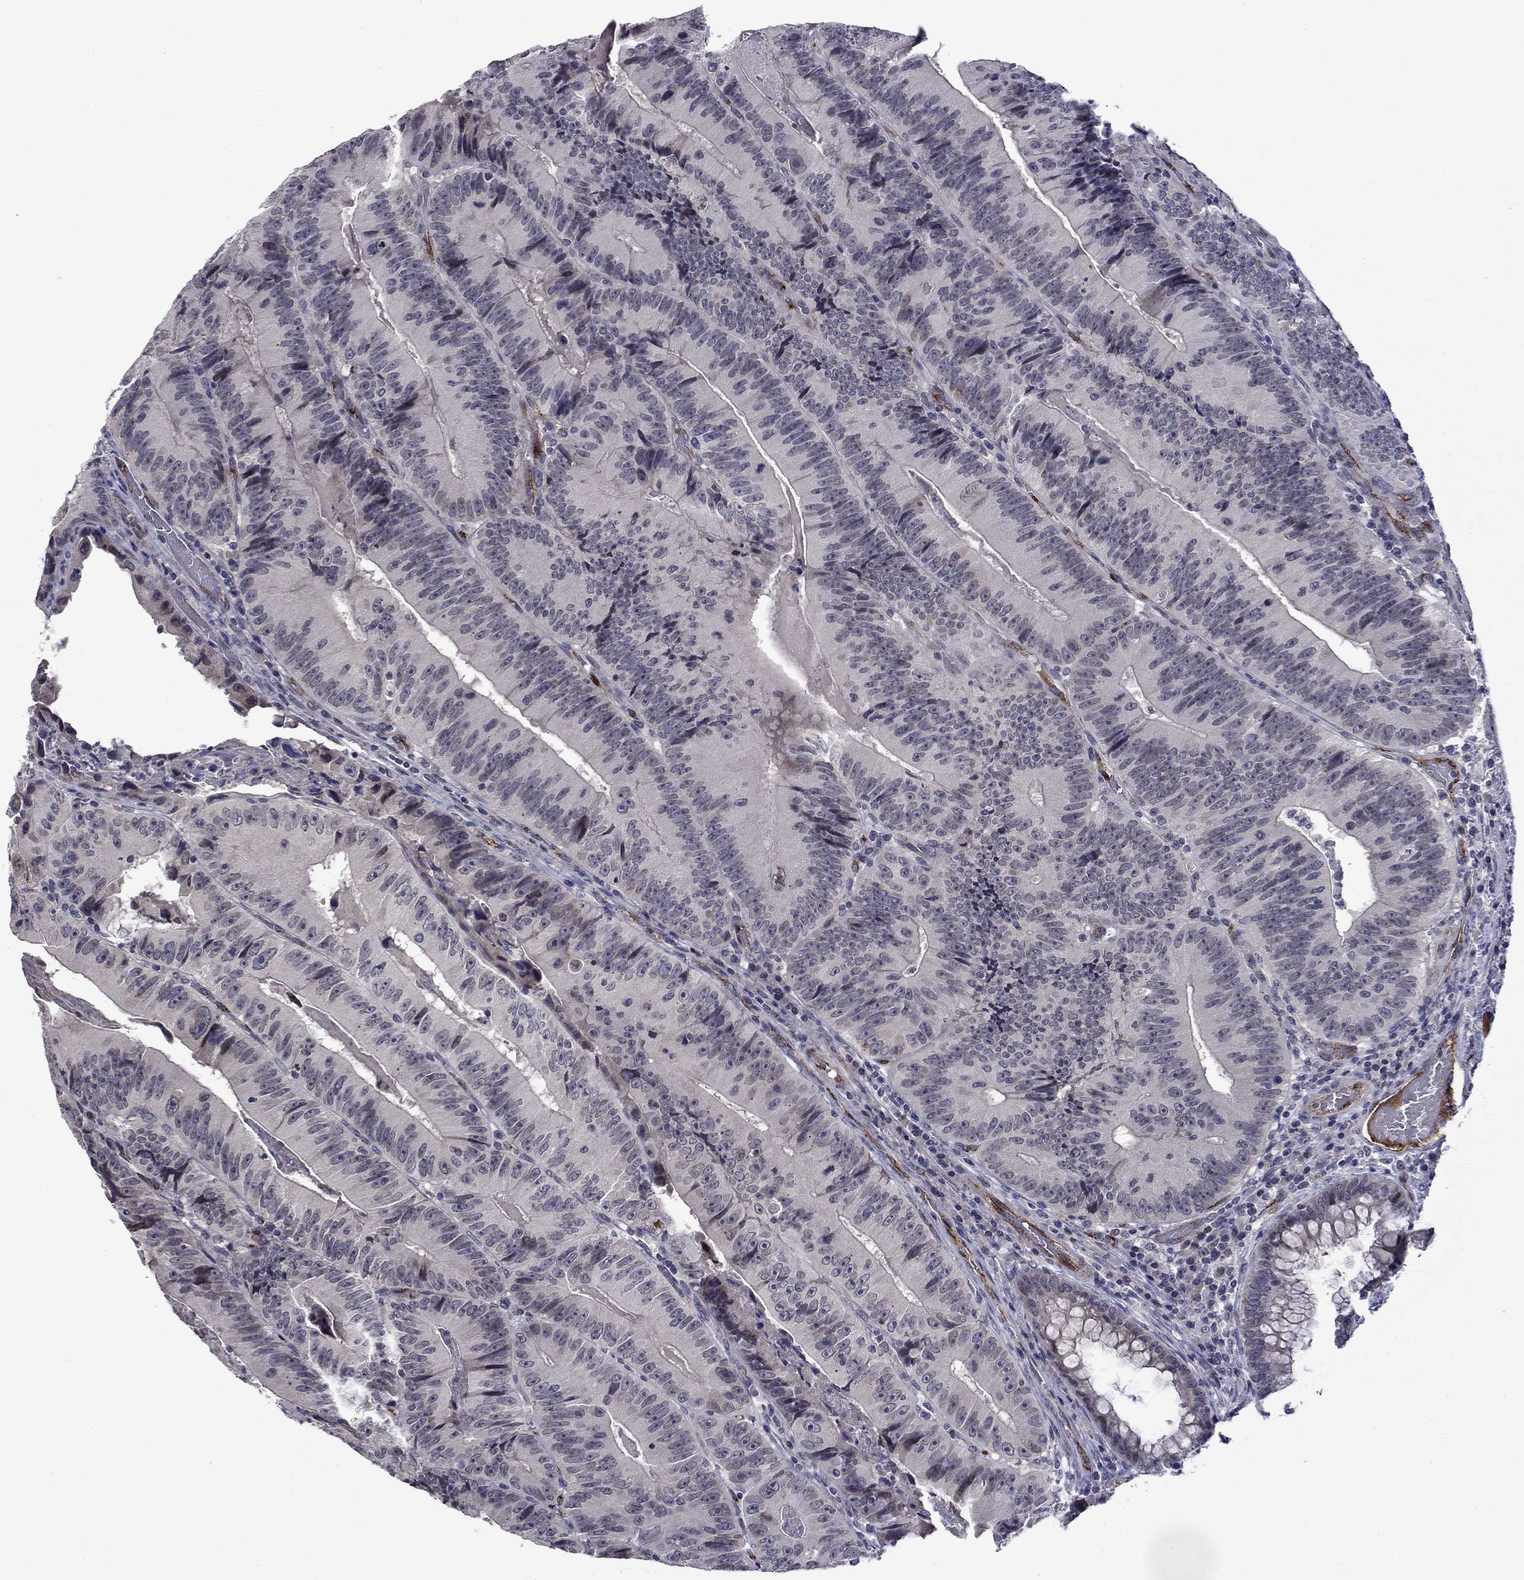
{"staining": {"intensity": "negative", "quantity": "none", "location": "none"}, "tissue": "colorectal cancer", "cell_type": "Tumor cells", "image_type": "cancer", "snomed": [{"axis": "morphology", "description": "Adenocarcinoma, NOS"}, {"axis": "topography", "description": "Colon"}], "caption": "High magnification brightfield microscopy of adenocarcinoma (colorectal) stained with DAB (brown) and counterstained with hematoxylin (blue): tumor cells show no significant positivity.", "gene": "SLITRK1", "patient": {"sex": "female", "age": 86}}